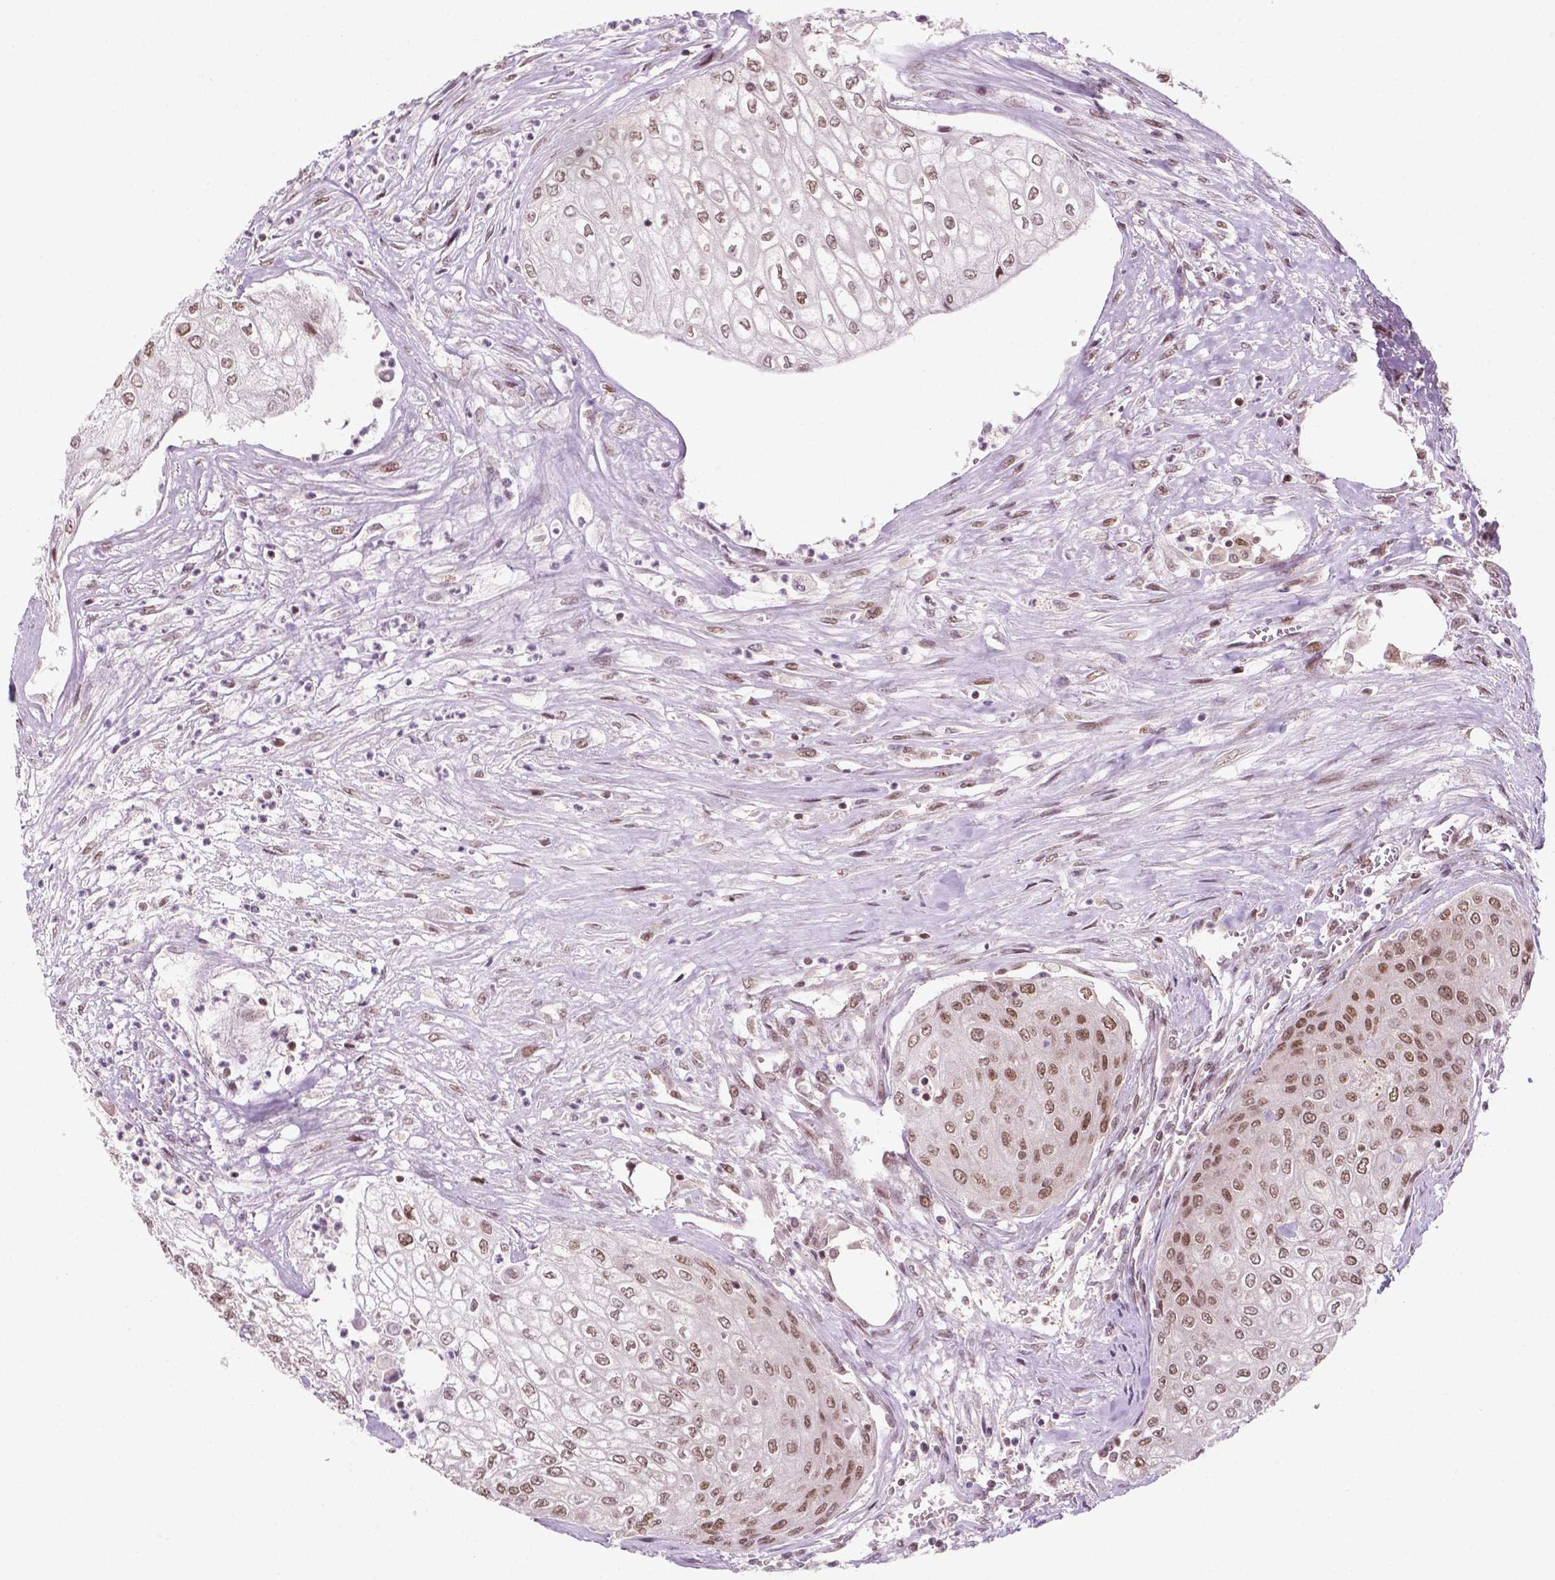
{"staining": {"intensity": "moderate", "quantity": ">75%", "location": "nuclear"}, "tissue": "urothelial cancer", "cell_type": "Tumor cells", "image_type": "cancer", "snomed": [{"axis": "morphology", "description": "Urothelial carcinoma, High grade"}, {"axis": "topography", "description": "Urinary bladder"}], "caption": "There is medium levels of moderate nuclear expression in tumor cells of urothelial cancer, as demonstrated by immunohistochemical staining (brown color).", "gene": "PER2", "patient": {"sex": "male", "age": 62}}